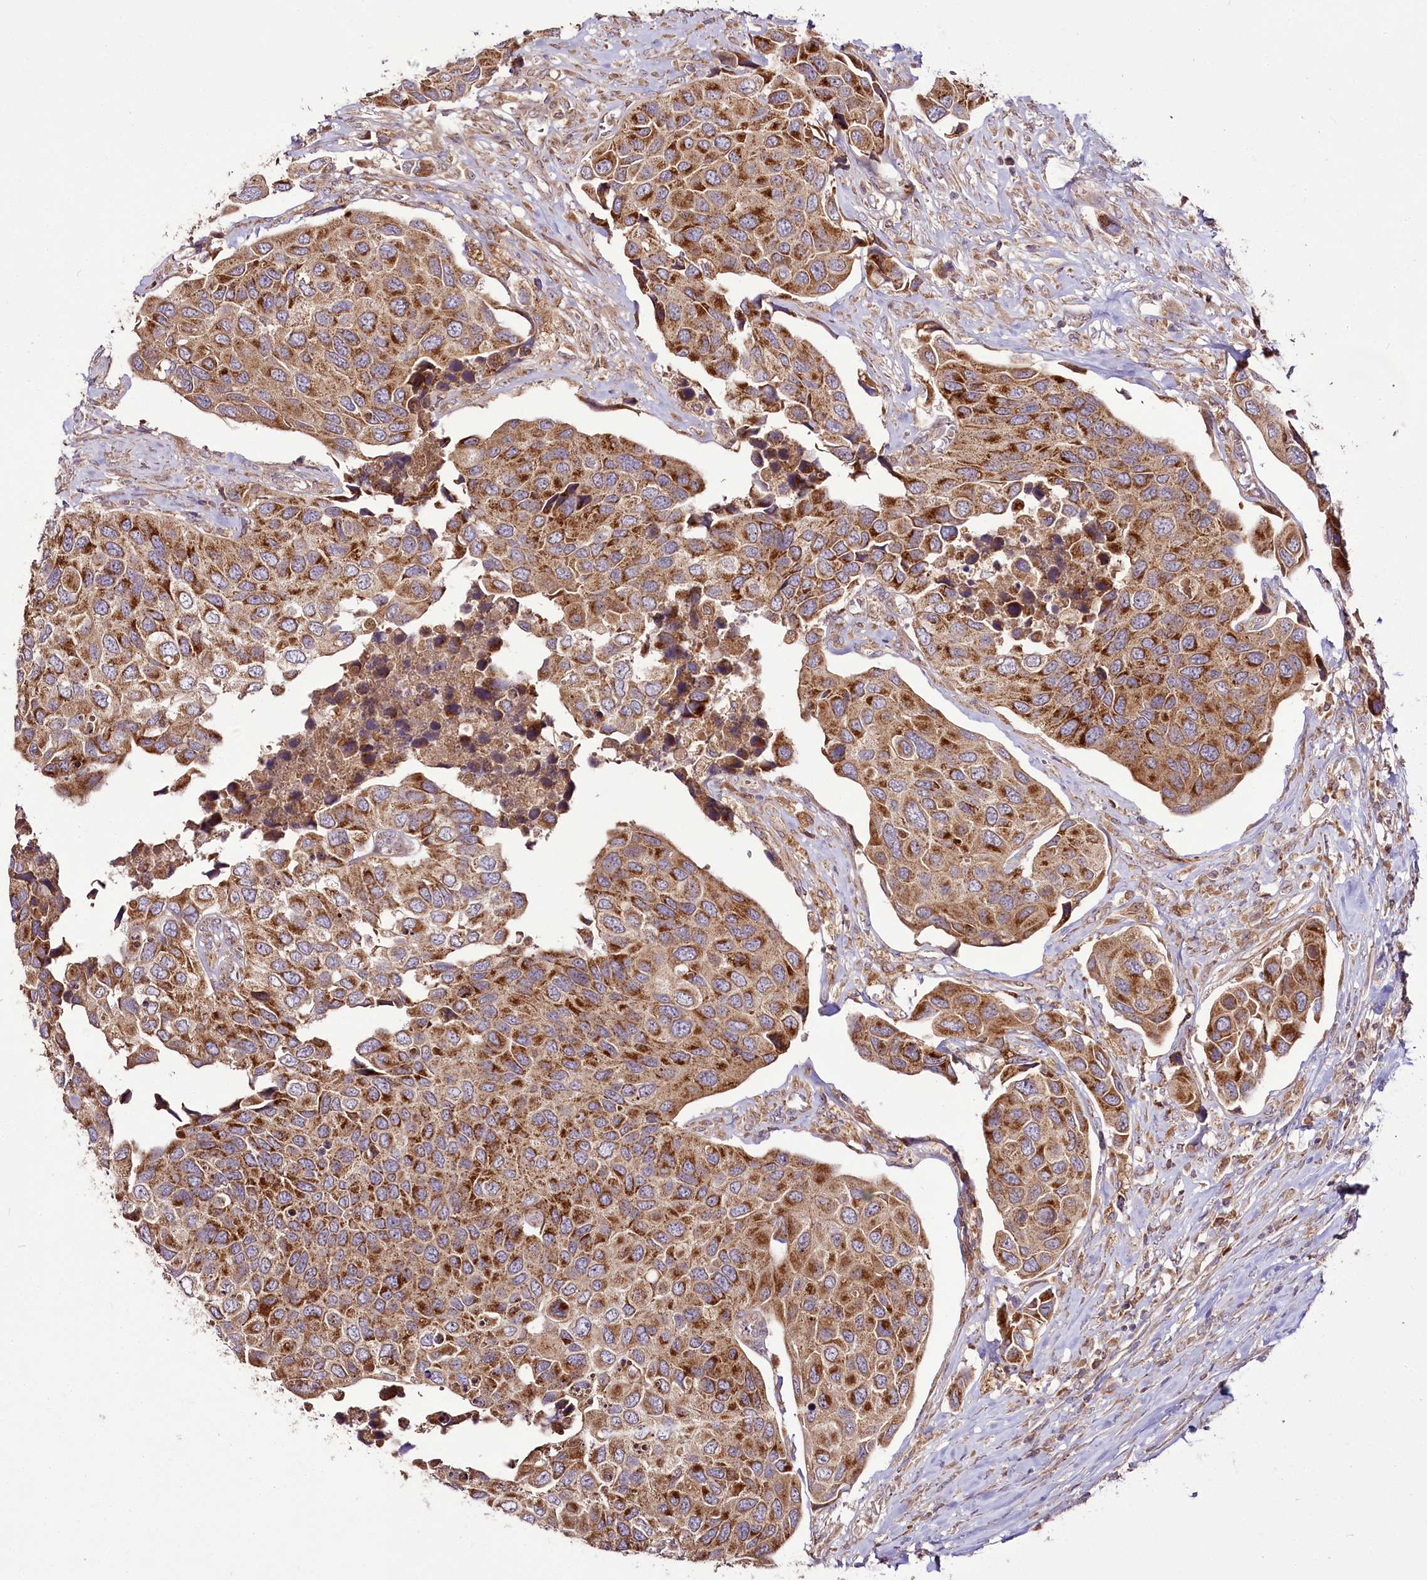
{"staining": {"intensity": "strong", "quantity": ">75%", "location": "cytoplasmic/membranous"}, "tissue": "urothelial cancer", "cell_type": "Tumor cells", "image_type": "cancer", "snomed": [{"axis": "morphology", "description": "Urothelial carcinoma, High grade"}, {"axis": "topography", "description": "Urinary bladder"}], "caption": "A brown stain highlights strong cytoplasmic/membranous staining of a protein in urothelial cancer tumor cells.", "gene": "RAB7A", "patient": {"sex": "male", "age": 74}}